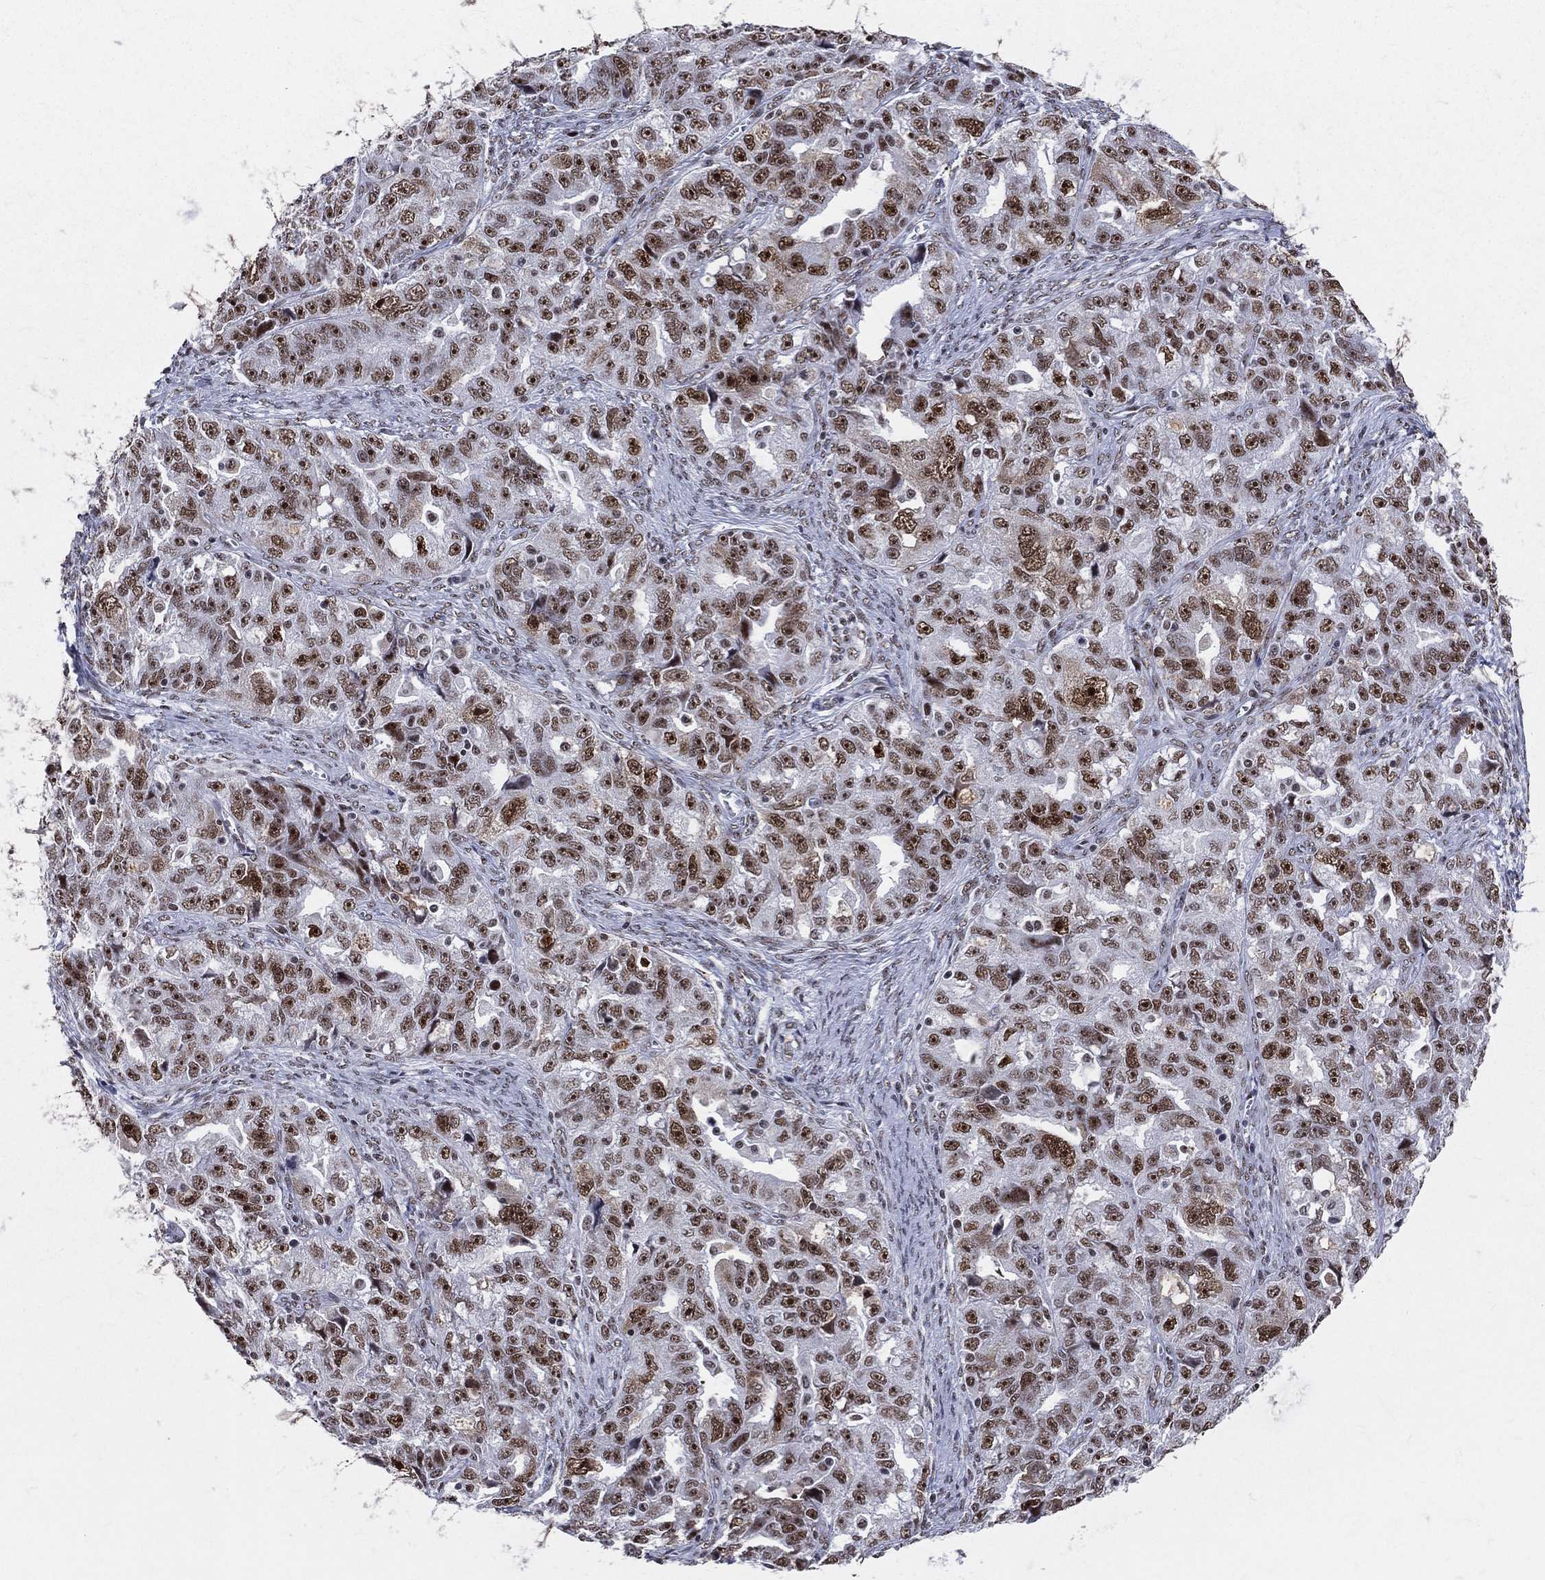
{"staining": {"intensity": "strong", "quantity": ">75%", "location": "nuclear"}, "tissue": "ovarian cancer", "cell_type": "Tumor cells", "image_type": "cancer", "snomed": [{"axis": "morphology", "description": "Cystadenocarcinoma, serous, NOS"}, {"axis": "topography", "description": "Ovary"}], "caption": "High-power microscopy captured an immunohistochemistry image of ovarian cancer (serous cystadenocarcinoma), revealing strong nuclear expression in approximately >75% of tumor cells.", "gene": "CDK7", "patient": {"sex": "female", "age": 51}}